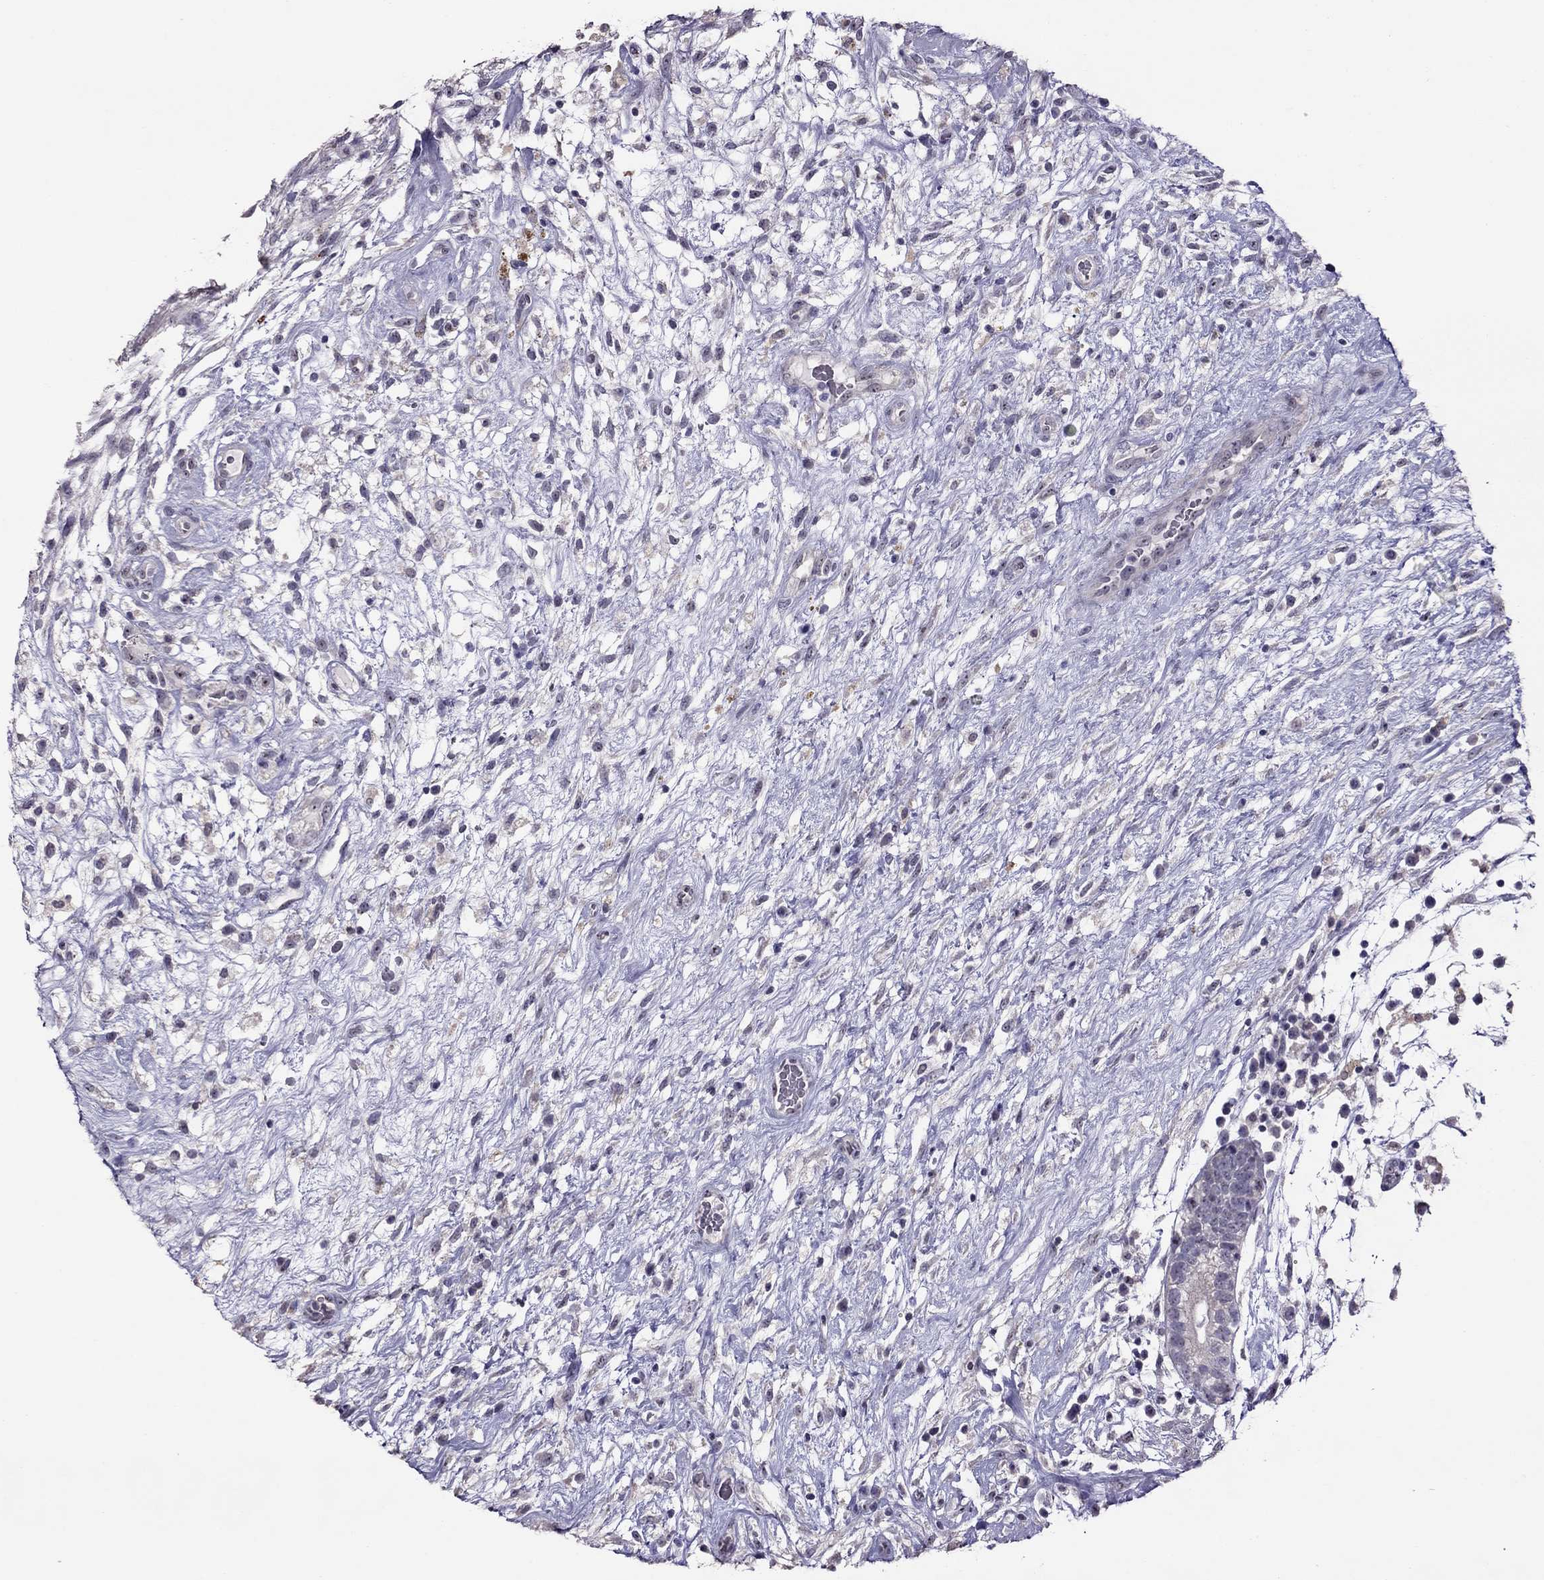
{"staining": {"intensity": "negative", "quantity": "none", "location": "none"}, "tissue": "testis cancer", "cell_type": "Tumor cells", "image_type": "cancer", "snomed": [{"axis": "morphology", "description": "Normal tissue, NOS"}, {"axis": "morphology", "description": "Carcinoma, Embryonal, NOS"}, {"axis": "topography", "description": "Testis"}], "caption": "Immunohistochemical staining of human embryonal carcinoma (testis) displays no significant staining in tumor cells. (DAB (3,3'-diaminobenzidine) IHC visualized using brightfield microscopy, high magnification).", "gene": "LRRC46", "patient": {"sex": "male", "age": 32}}